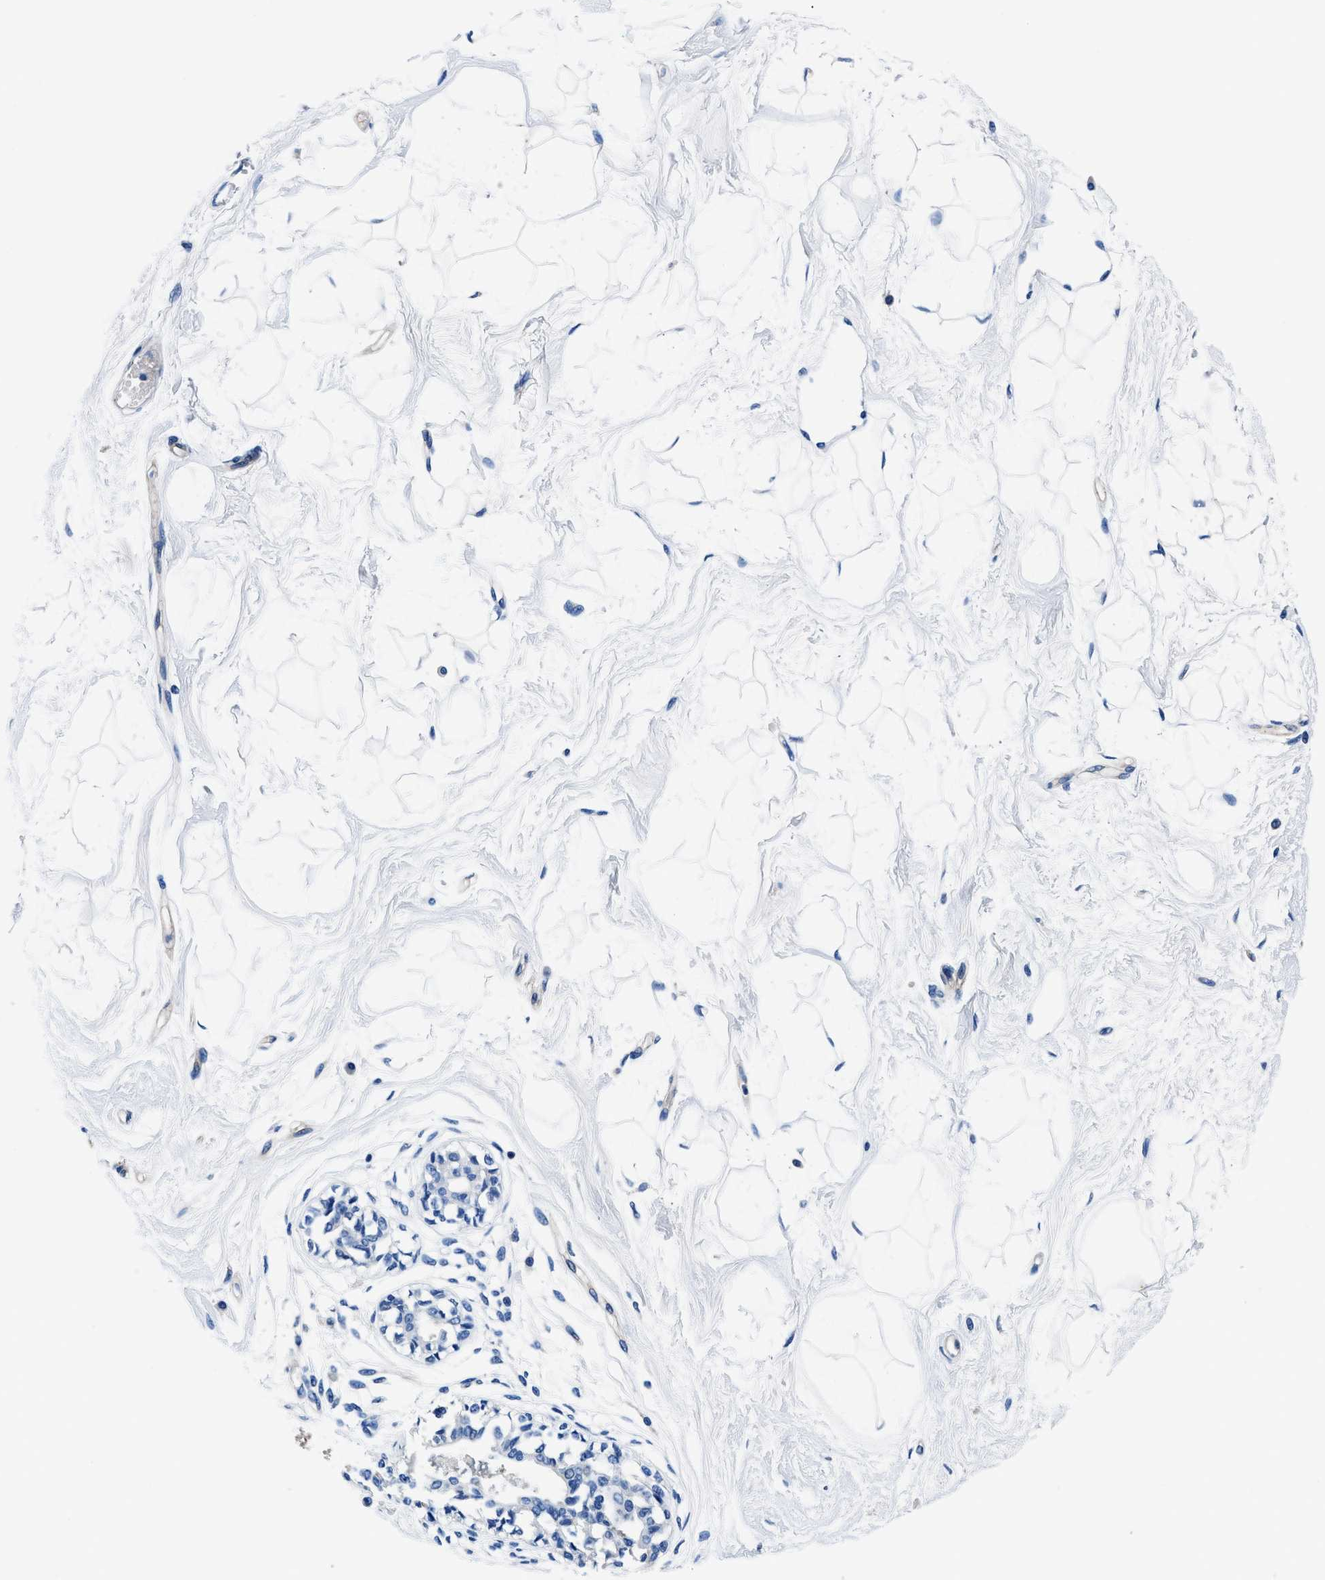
{"staining": {"intensity": "negative", "quantity": "none", "location": "none"}, "tissue": "breast", "cell_type": "Adipocytes", "image_type": "normal", "snomed": [{"axis": "morphology", "description": "Normal tissue, NOS"}, {"axis": "topography", "description": "Breast"}], "caption": "An immunohistochemistry (IHC) histopathology image of unremarkable breast is shown. There is no staining in adipocytes of breast. (DAB IHC with hematoxylin counter stain).", "gene": "NEU1", "patient": {"sex": "female", "age": 45}}